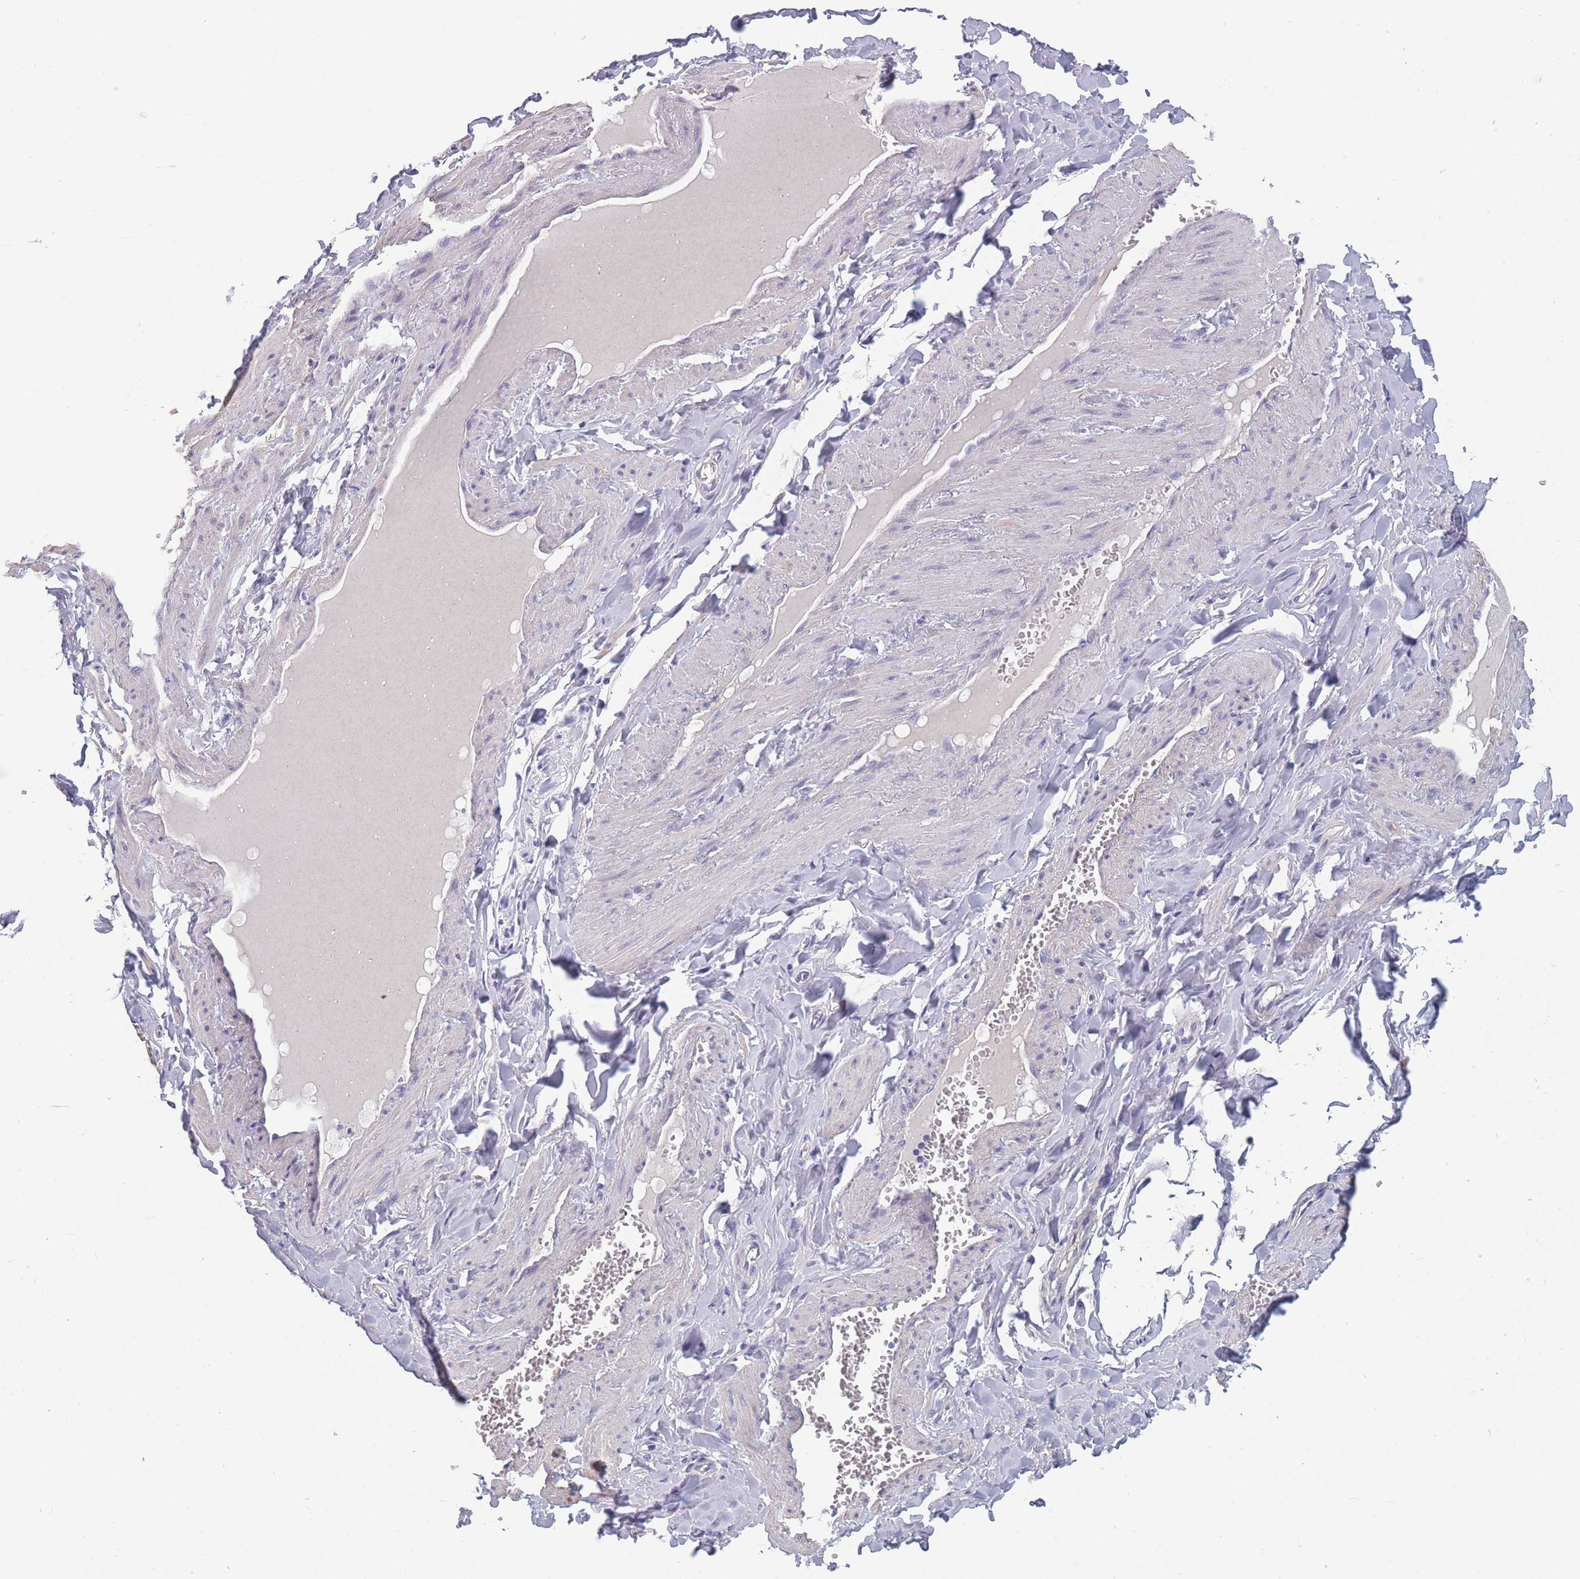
{"staining": {"intensity": "negative", "quantity": "none", "location": "none"}, "tissue": "adipose tissue", "cell_type": "Adipocytes", "image_type": "normal", "snomed": [{"axis": "morphology", "description": "Normal tissue, NOS"}, {"axis": "topography", "description": "Soft tissue"}, {"axis": "topography", "description": "Adipose tissue"}, {"axis": "topography", "description": "Vascular tissue"}, {"axis": "topography", "description": "Peripheral nerve tissue"}], "caption": "The immunohistochemistry histopathology image has no significant expression in adipocytes of adipose tissue. Brightfield microscopy of immunohistochemistry (IHC) stained with DAB (3,3'-diaminobenzidine) (brown) and hematoxylin (blue), captured at high magnification.", "gene": "OR4C5", "patient": {"sex": "male", "age": 46}}